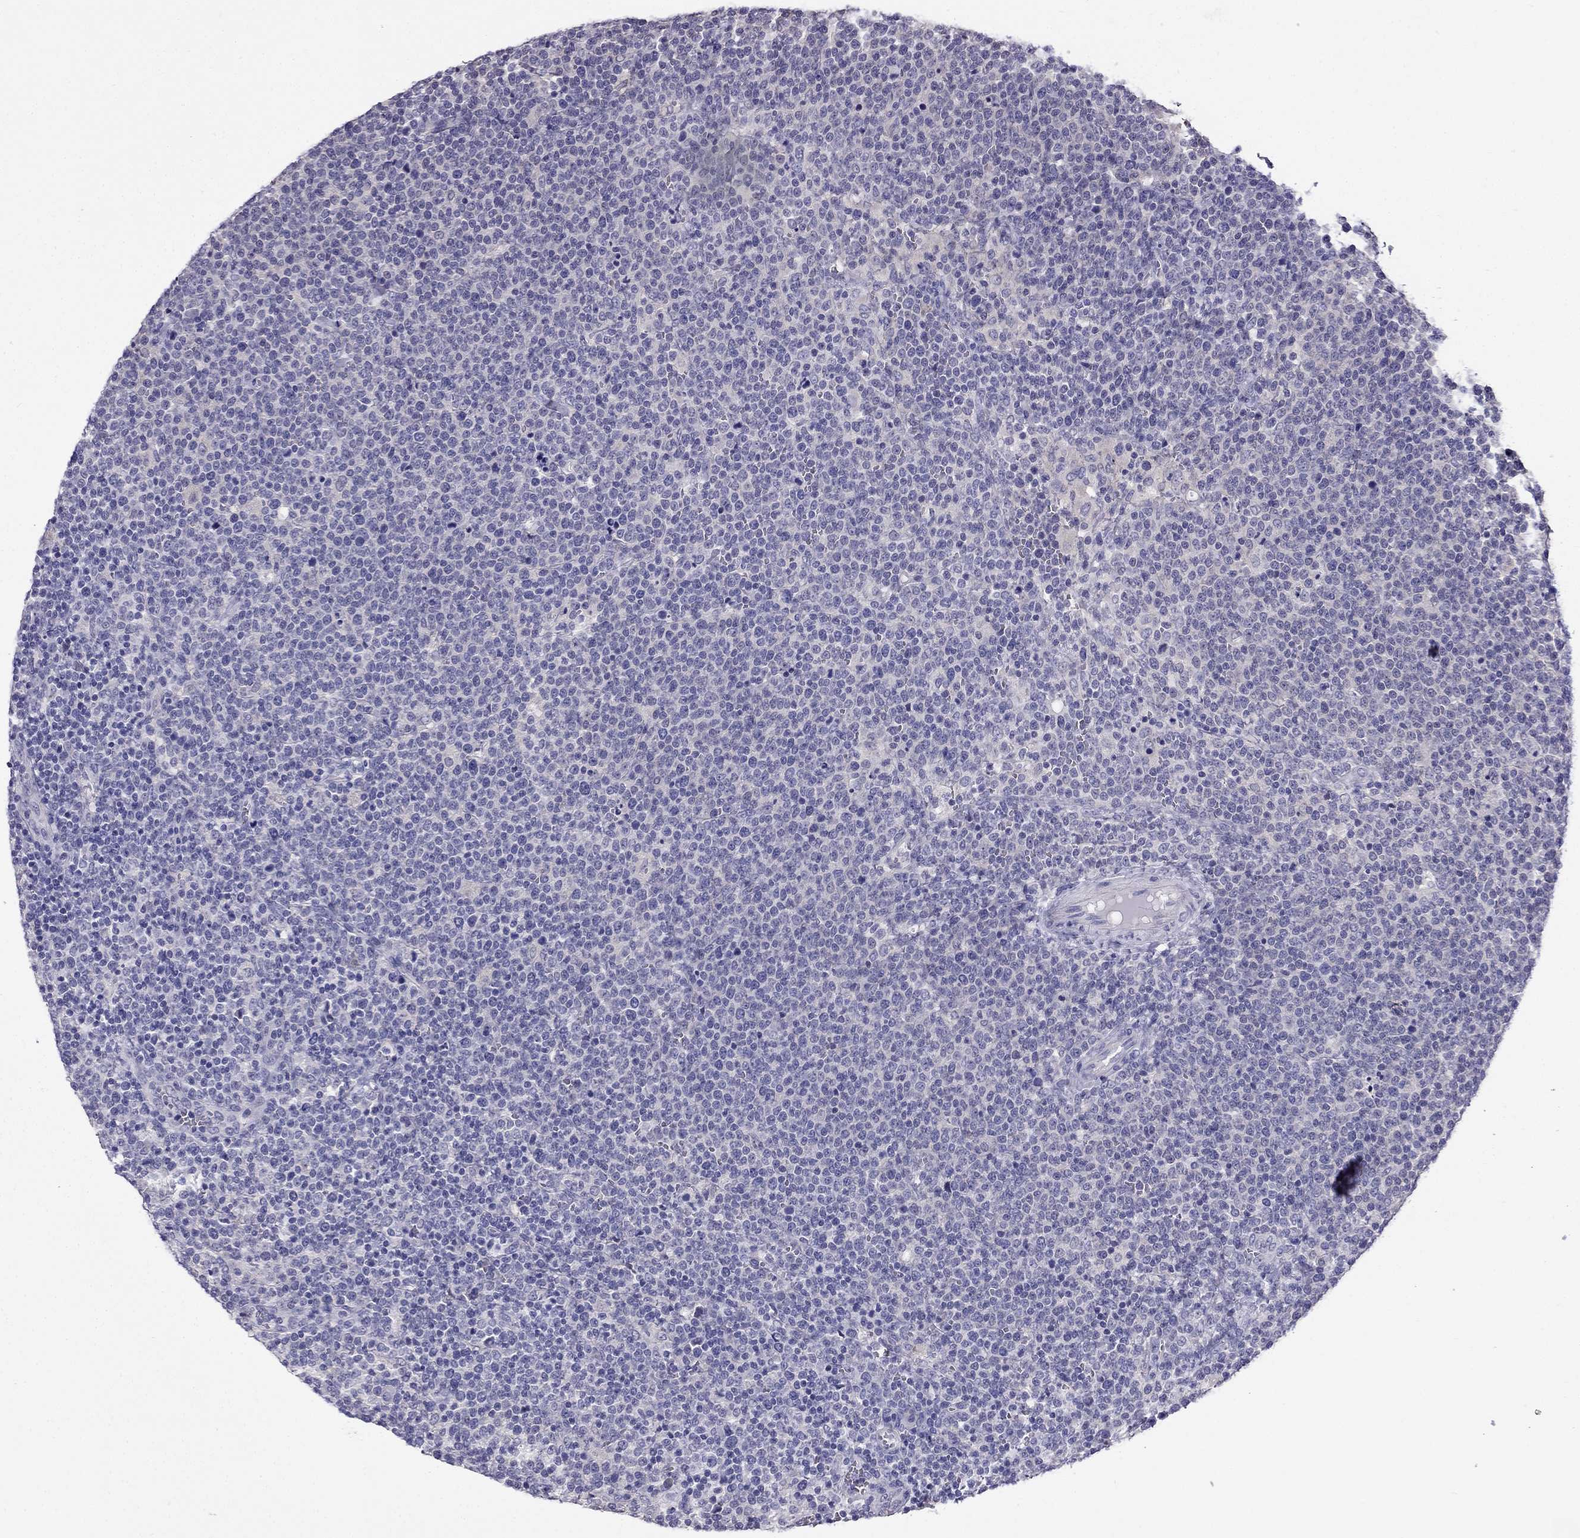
{"staining": {"intensity": "negative", "quantity": "none", "location": "none"}, "tissue": "lymphoma", "cell_type": "Tumor cells", "image_type": "cancer", "snomed": [{"axis": "morphology", "description": "Malignant lymphoma, non-Hodgkin's type, High grade"}, {"axis": "topography", "description": "Lymph node"}], "caption": "A high-resolution histopathology image shows immunohistochemistry (IHC) staining of lymphoma, which reveals no significant positivity in tumor cells. (Brightfield microscopy of DAB IHC at high magnification).", "gene": "SCNN1D", "patient": {"sex": "male", "age": 61}}